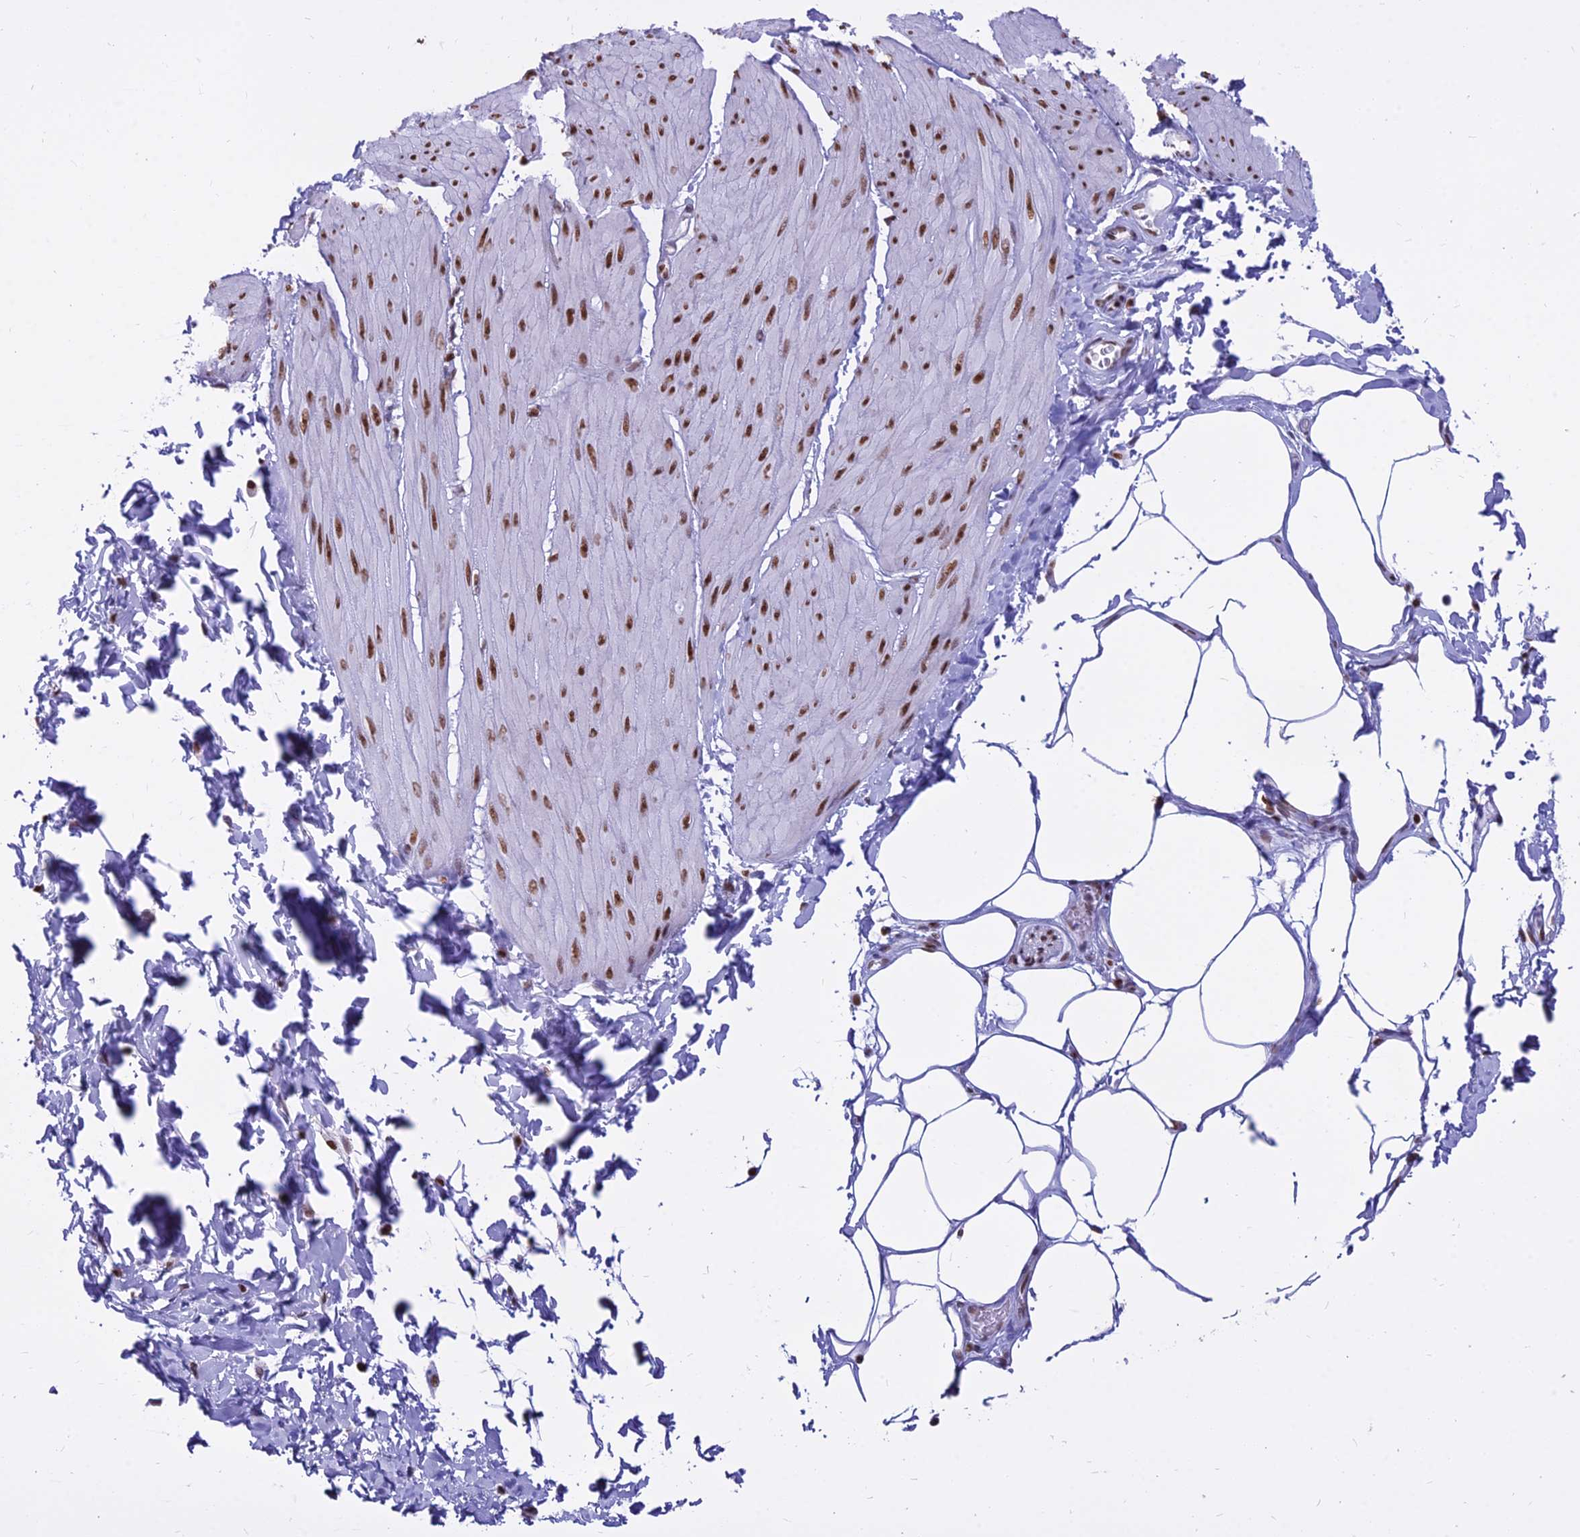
{"staining": {"intensity": "moderate", "quantity": "25%-75%", "location": "nuclear"}, "tissue": "smooth muscle", "cell_type": "Smooth muscle cells", "image_type": "normal", "snomed": [{"axis": "morphology", "description": "Urothelial carcinoma, High grade"}, {"axis": "topography", "description": "Urinary bladder"}], "caption": "Moderate nuclear positivity for a protein is identified in about 25%-75% of smooth muscle cells of normal smooth muscle using IHC.", "gene": "PARP1", "patient": {"sex": "male", "age": 46}}